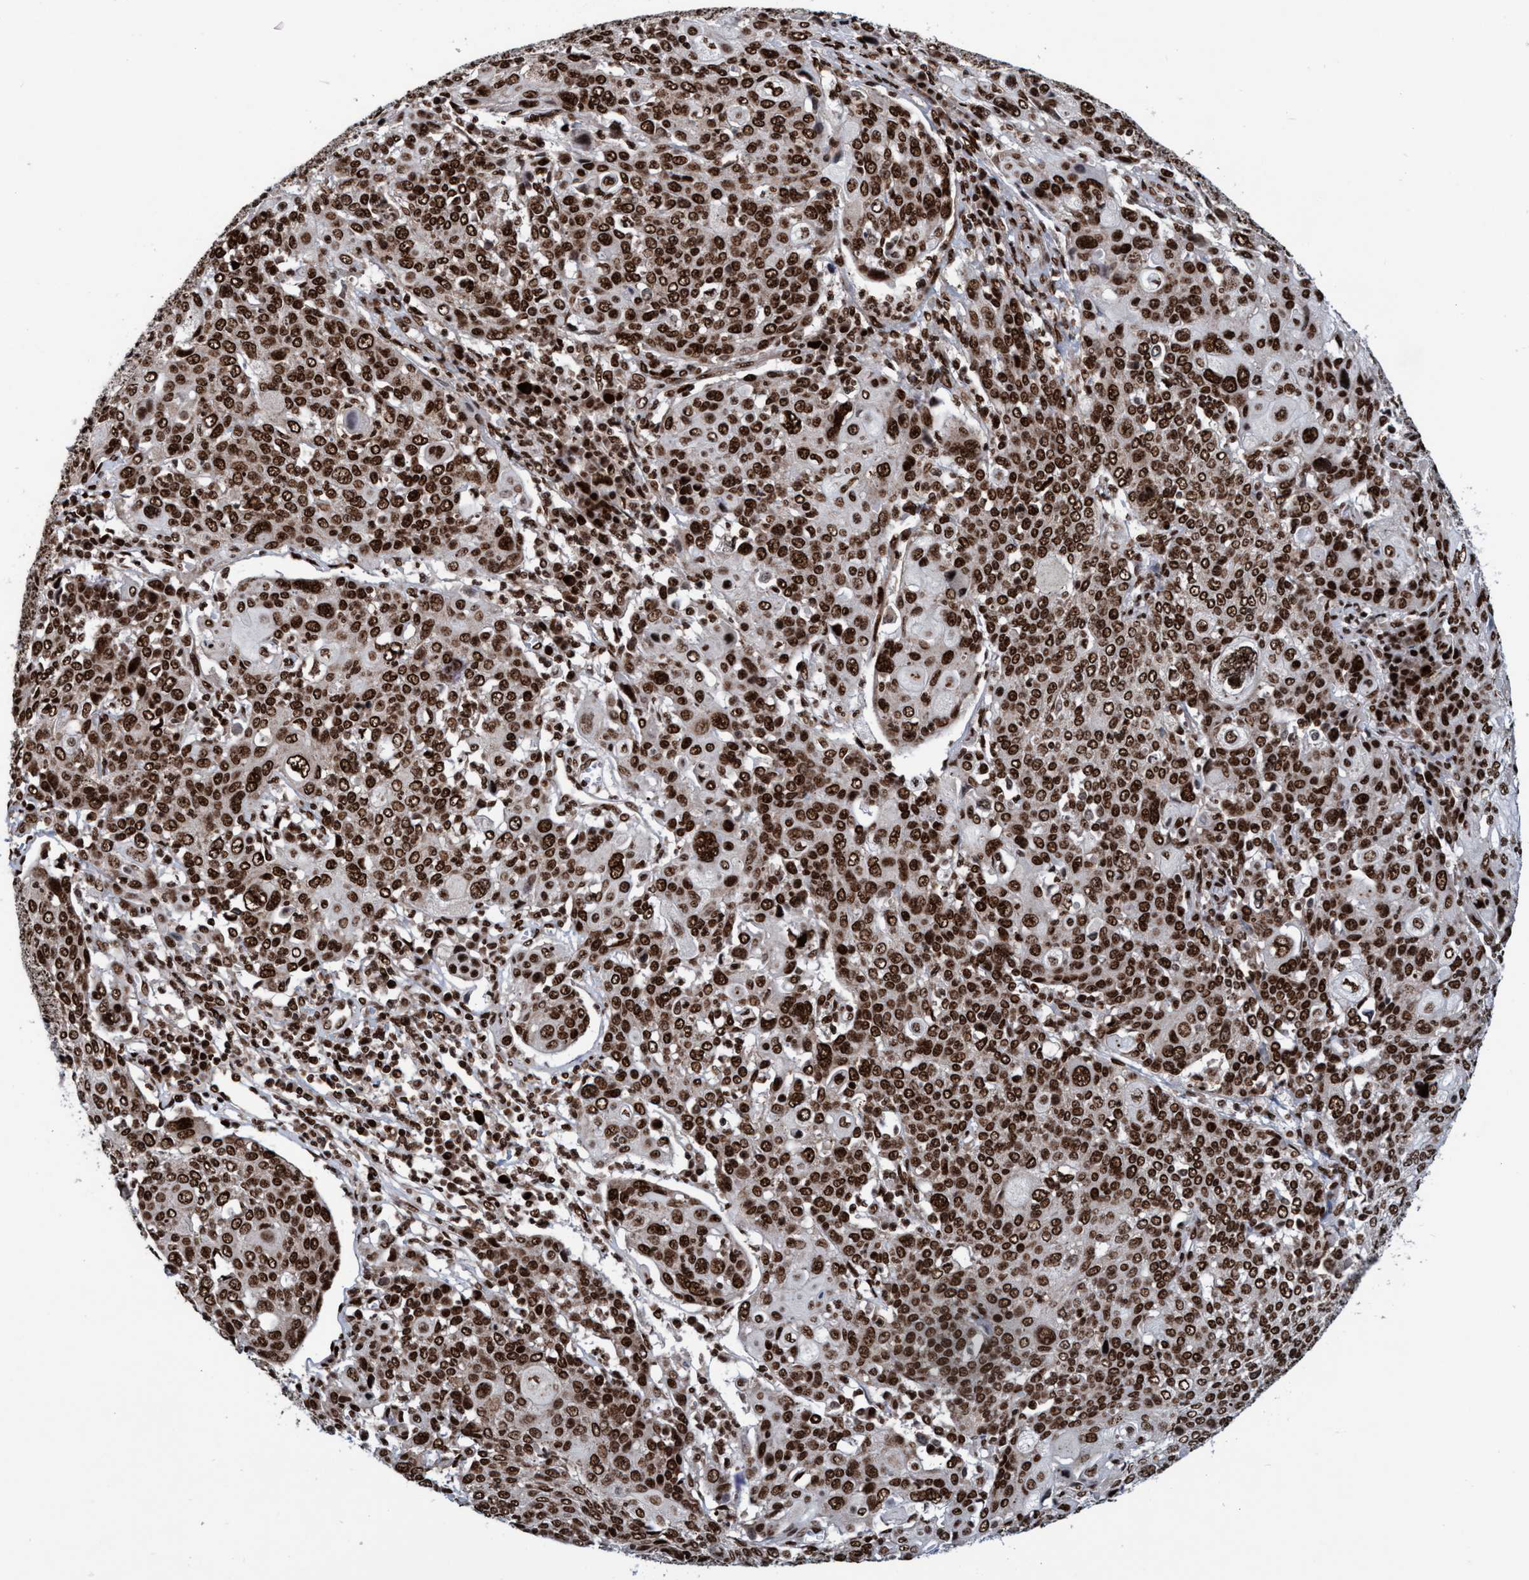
{"staining": {"intensity": "strong", "quantity": ">75%", "location": "nuclear"}, "tissue": "cervical cancer", "cell_type": "Tumor cells", "image_type": "cancer", "snomed": [{"axis": "morphology", "description": "Squamous cell carcinoma, NOS"}, {"axis": "topography", "description": "Cervix"}], "caption": "A histopathology image of cervical cancer stained for a protein displays strong nuclear brown staining in tumor cells.", "gene": "TOPBP1", "patient": {"sex": "female", "age": 40}}